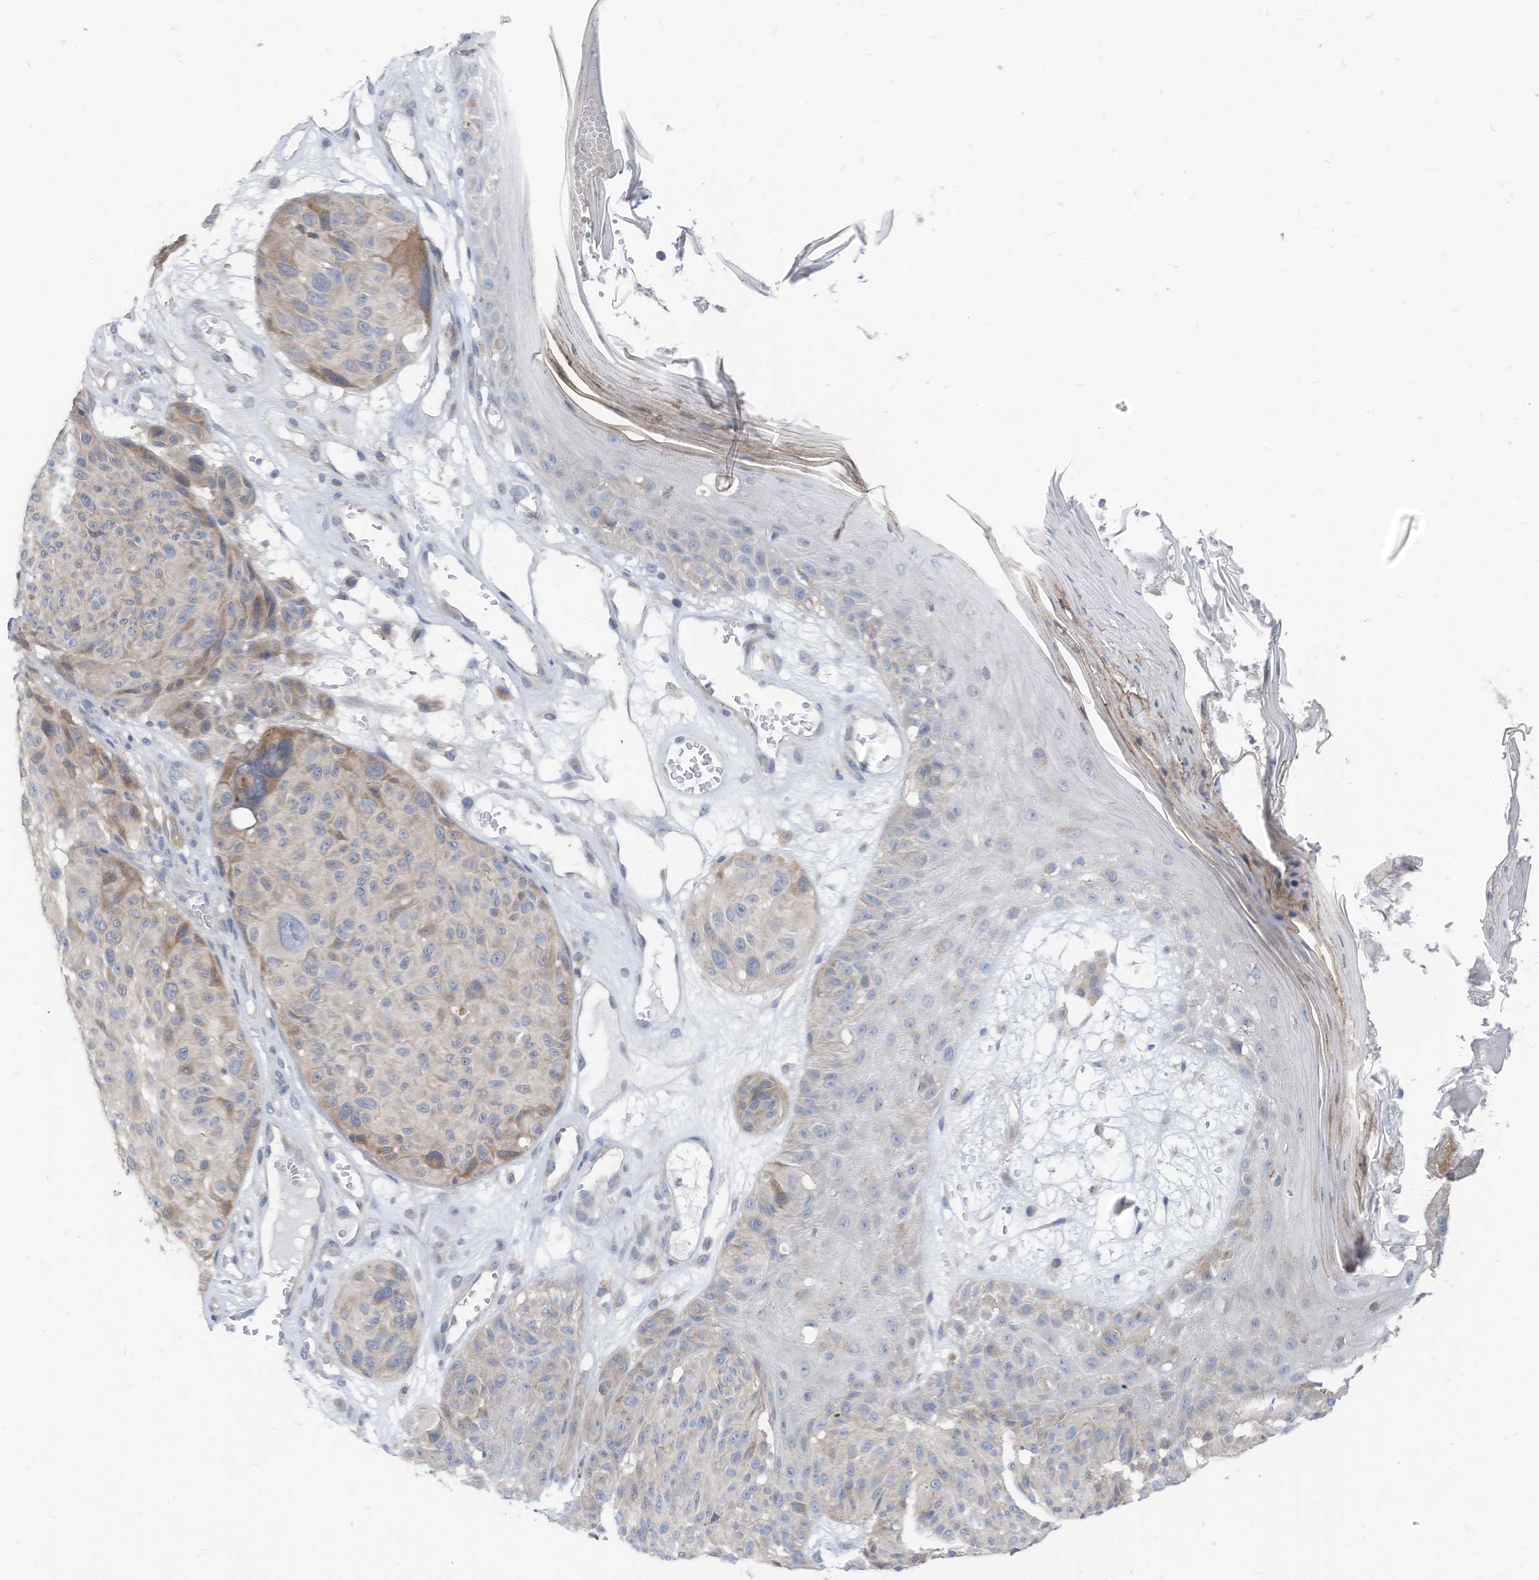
{"staining": {"intensity": "weak", "quantity": "<25%", "location": "cytoplasmic/membranous"}, "tissue": "melanoma", "cell_type": "Tumor cells", "image_type": "cancer", "snomed": [{"axis": "morphology", "description": "Malignant melanoma, NOS"}, {"axis": "topography", "description": "Skin"}], "caption": "DAB (3,3'-diaminobenzidine) immunohistochemical staining of melanoma exhibits no significant staining in tumor cells. (DAB (3,3'-diaminobenzidine) immunohistochemistry (IHC), high magnification).", "gene": "LDAH", "patient": {"sex": "male", "age": 83}}